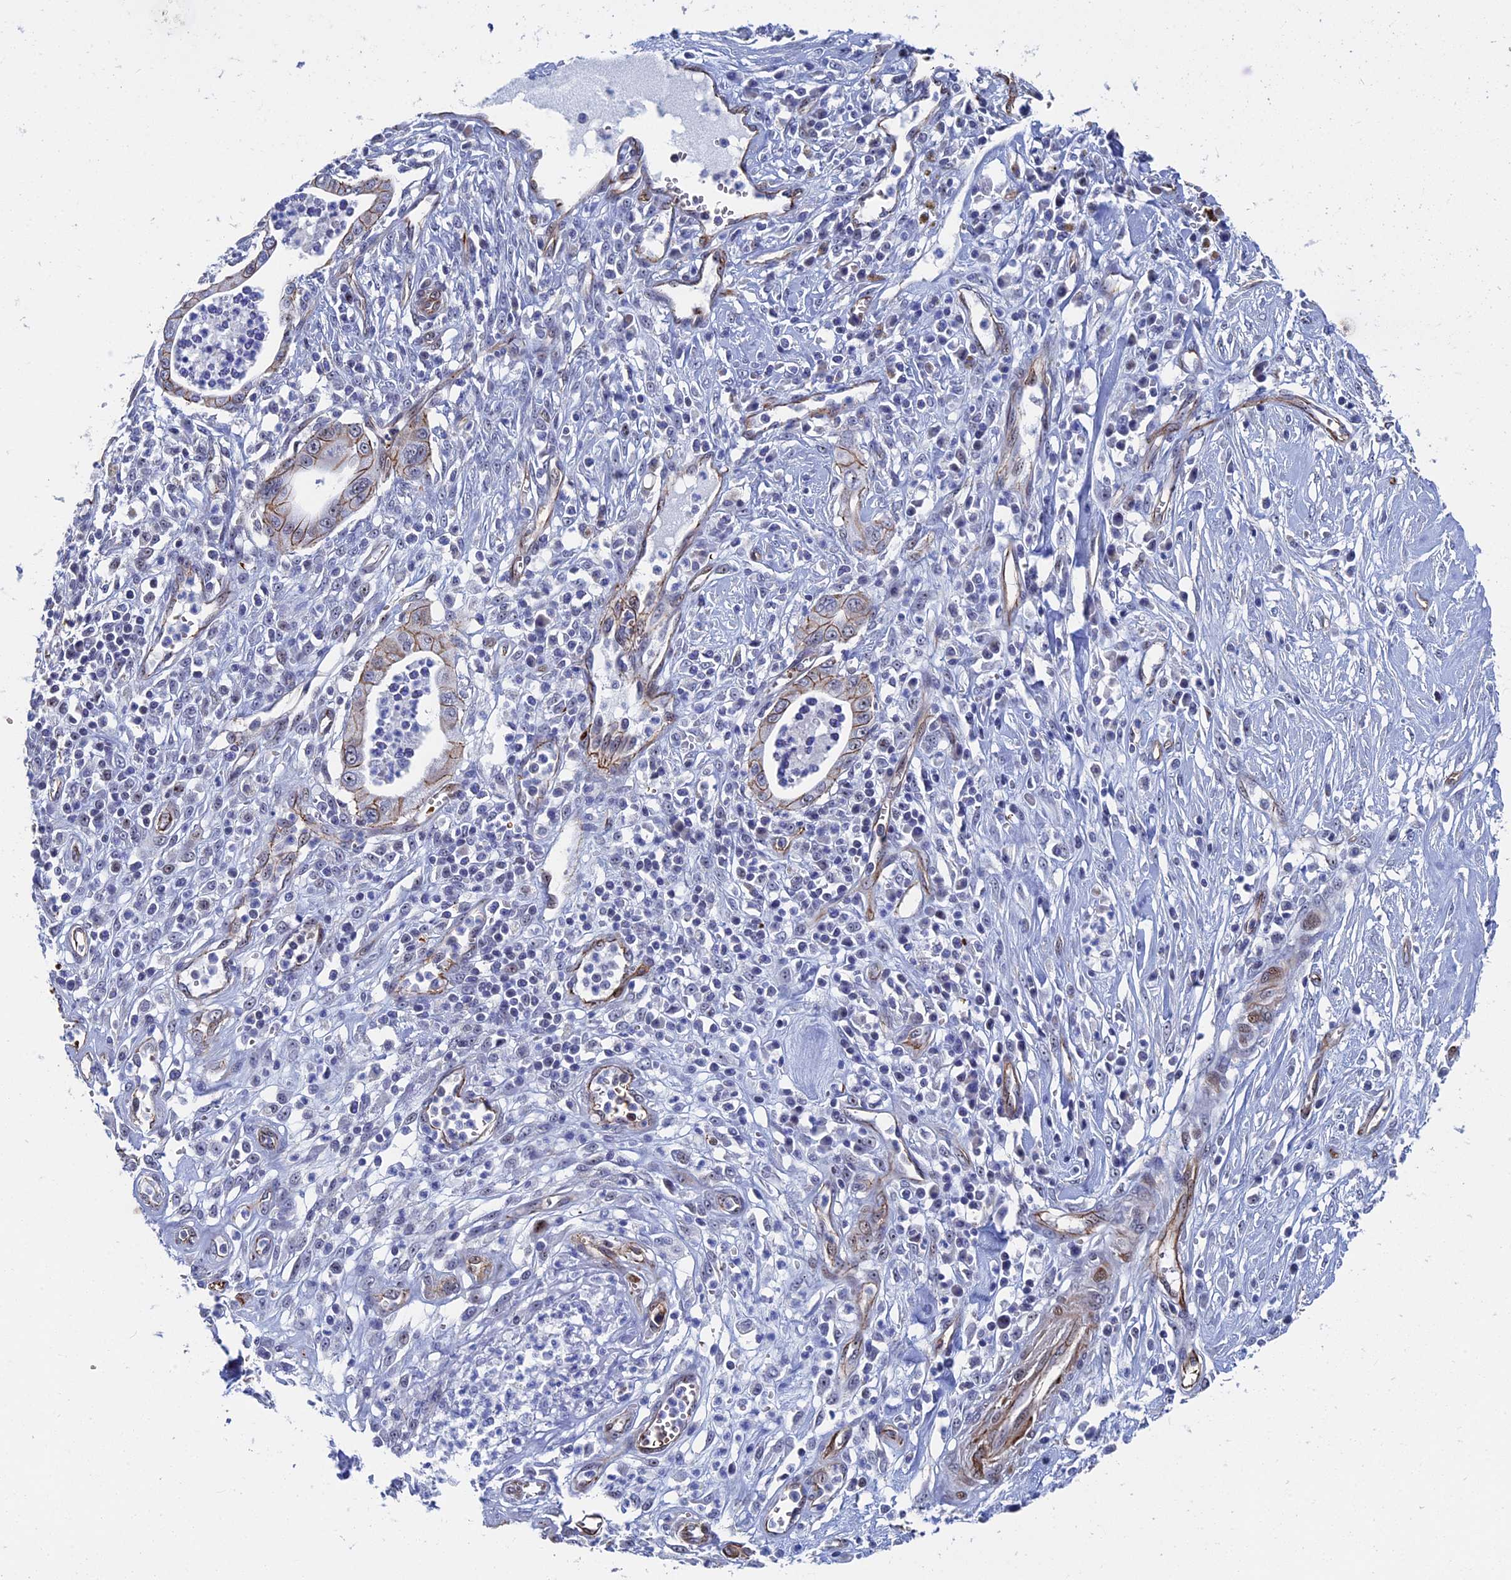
{"staining": {"intensity": "moderate", "quantity": "<25%", "location": "cytoplasmic/membranous"}, "tissue": "pancreatic cancer", "cell_type": "Tumor cells", "image_type": "cancer", "snomed": [{"axis": "morphology", "description": "Adenocarcinoma, NOS"}, {"axis": "topography", "description": "Pancreas"}], "caption": "Adenocarcinoma (pancreatic) tissue demonstrates moderate cytoplasmic/membranous staining in about <25% of tumor cells, visualized by immunohistochemistry.", "gene": "EXOSC9", "patient": {"sex": "male", "age": 68}}